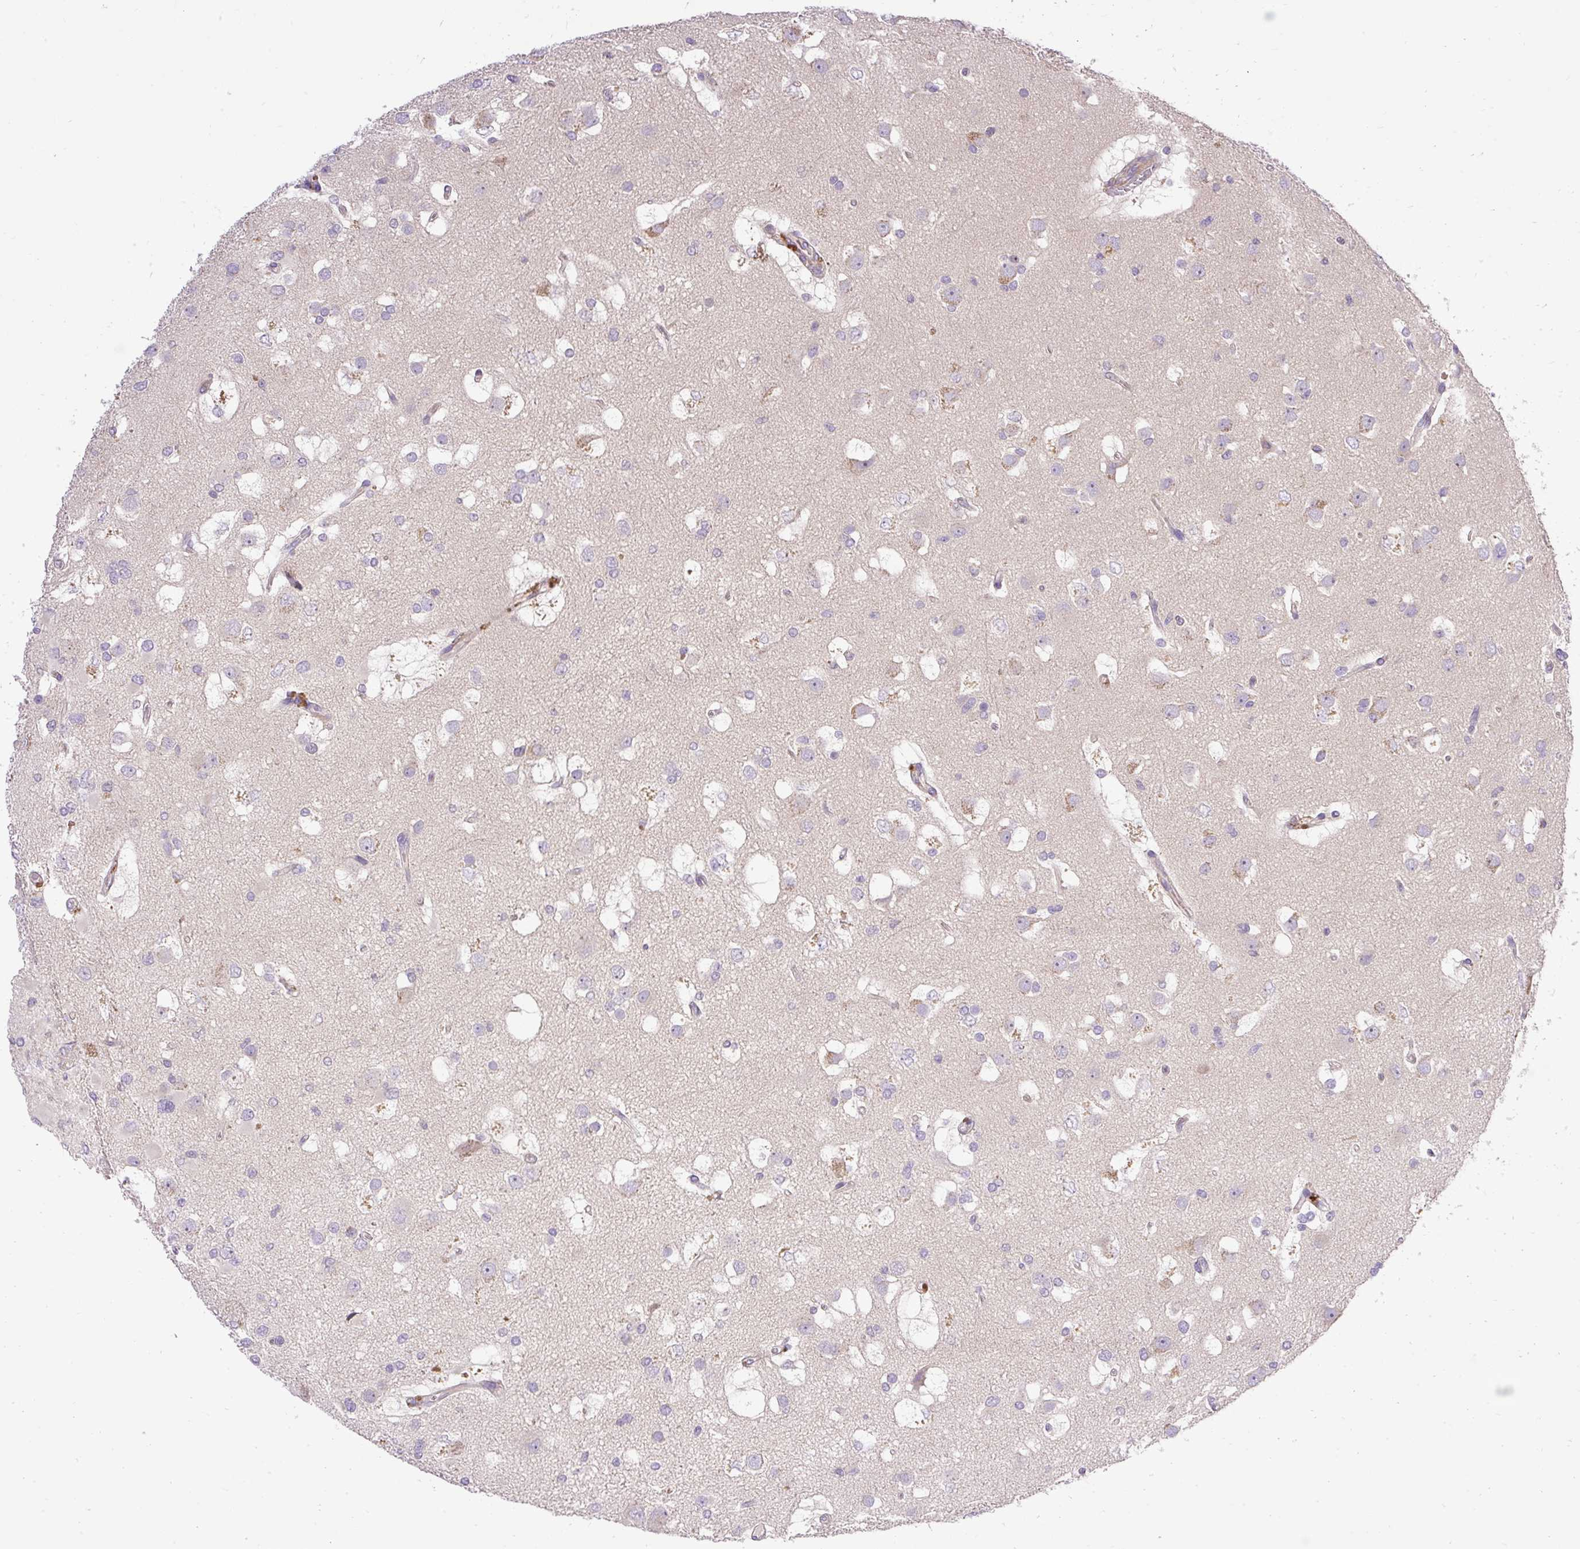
{"staining": {"intensity": "negative", "quantity": "none", "location": "none"}, "tissue": "glioma", "cell_type": "Tumor cells", "image_type": "cancer", "snomed": [{"axis": "morphology", "description": "Glioma, malignant, High grade"}, {"axis": "topography", "description": "Brain"}], "caption": "Tumor cells are negative for brown protein staining in high-grade glioma (malignant).", "gene": "HEXB", "patient": {"sex": "male", "age": 53}}